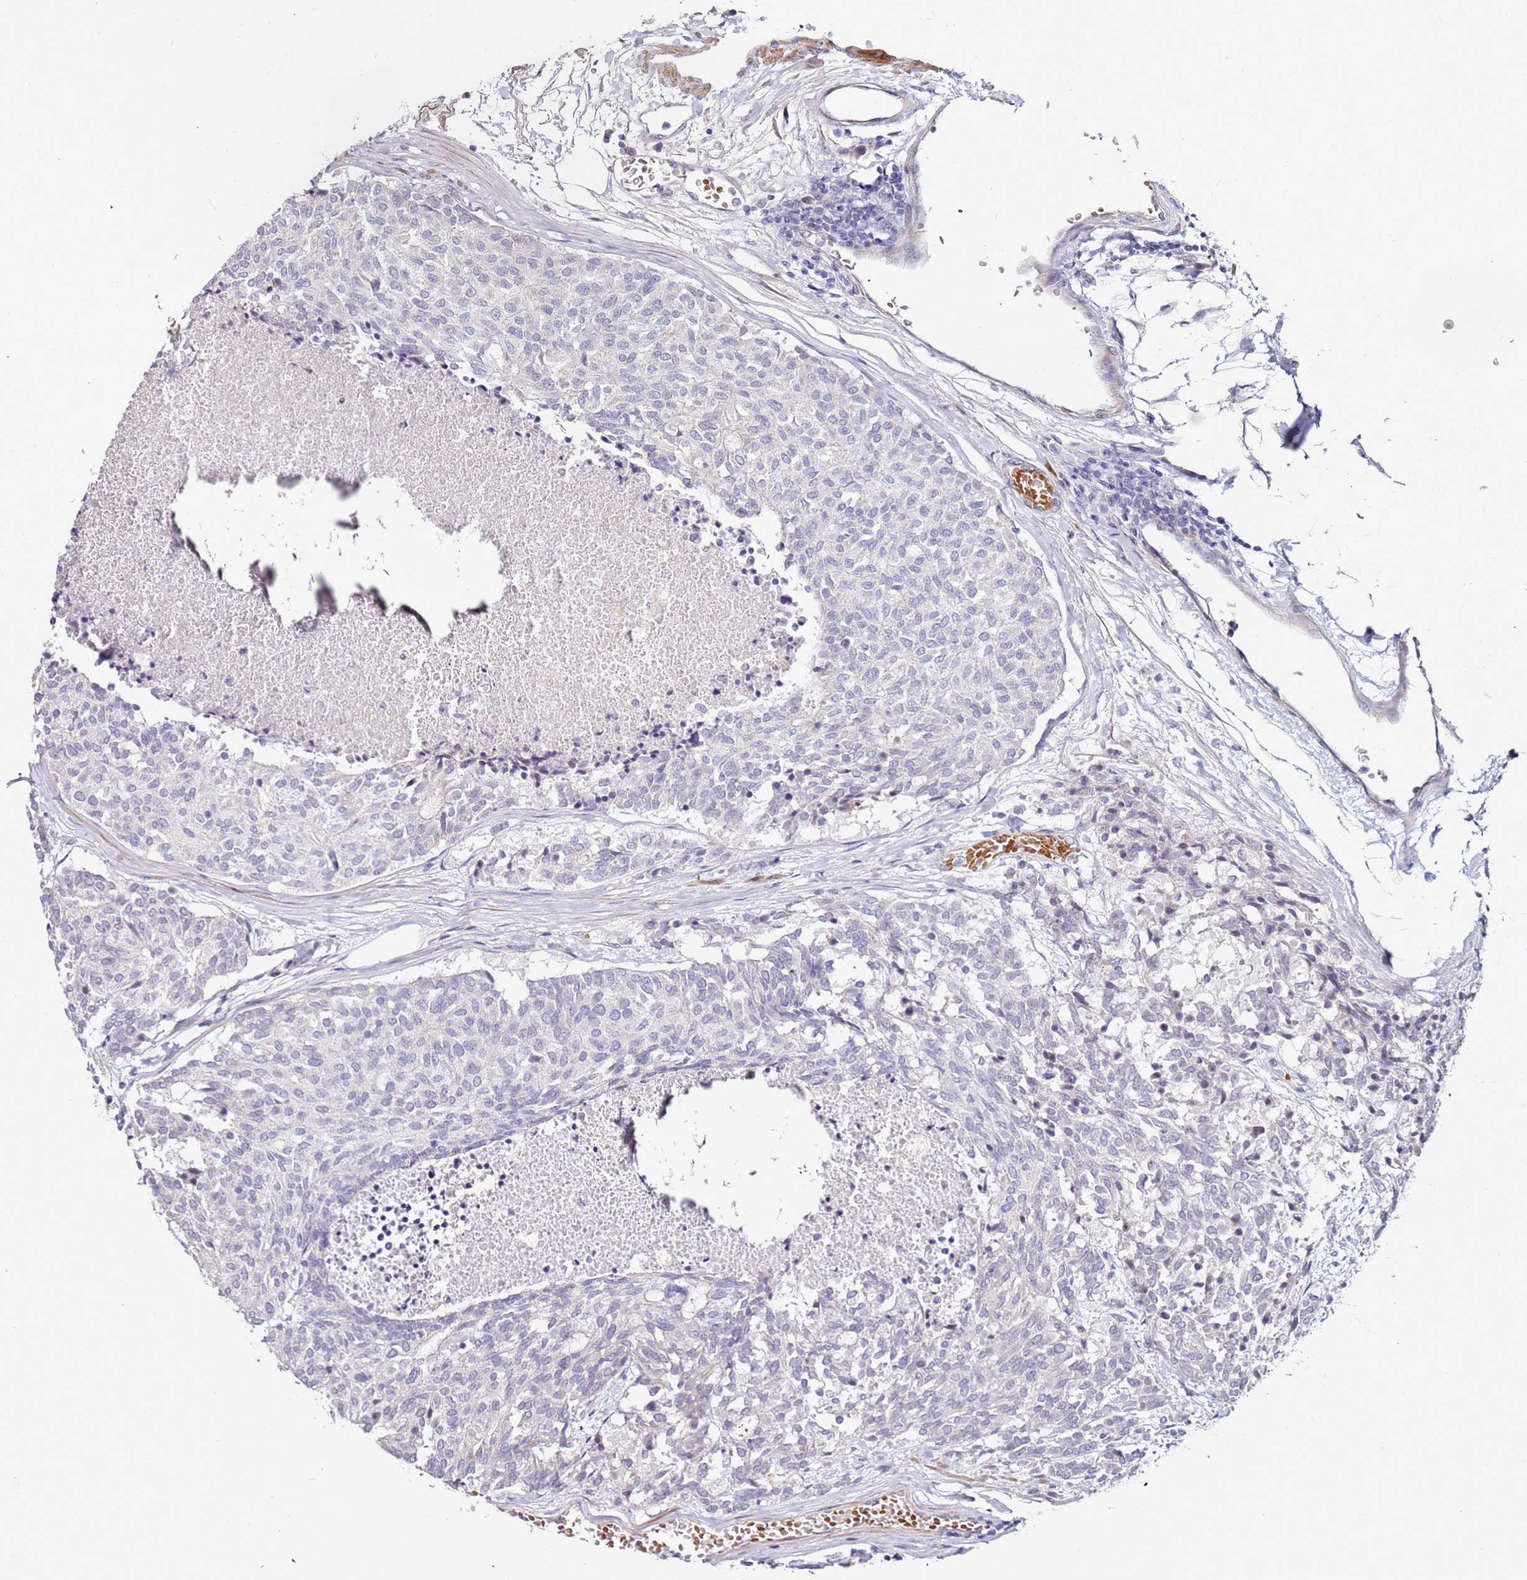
{"staining": {"intensity": "negative", "quantity": "none", "location": "none"}, "tissue": "carcinoid", "cell_type": "Tumor cells", "image_type": "cancer", "snomed": [{"axis": "morphology", "description": "Carcinoid, malignant, NOS"}, {"axis": "topography", "description": "Pancreas"}], "caption": "Immunohistochemistry histopathology image of carcinoid (malignant) stained for a protein (brown), which demonstrates no positivity in tumor cells. Nuclei are stained in blue.", "gene": "RARS2", "patient": {"sex": "female", "age": 54}}